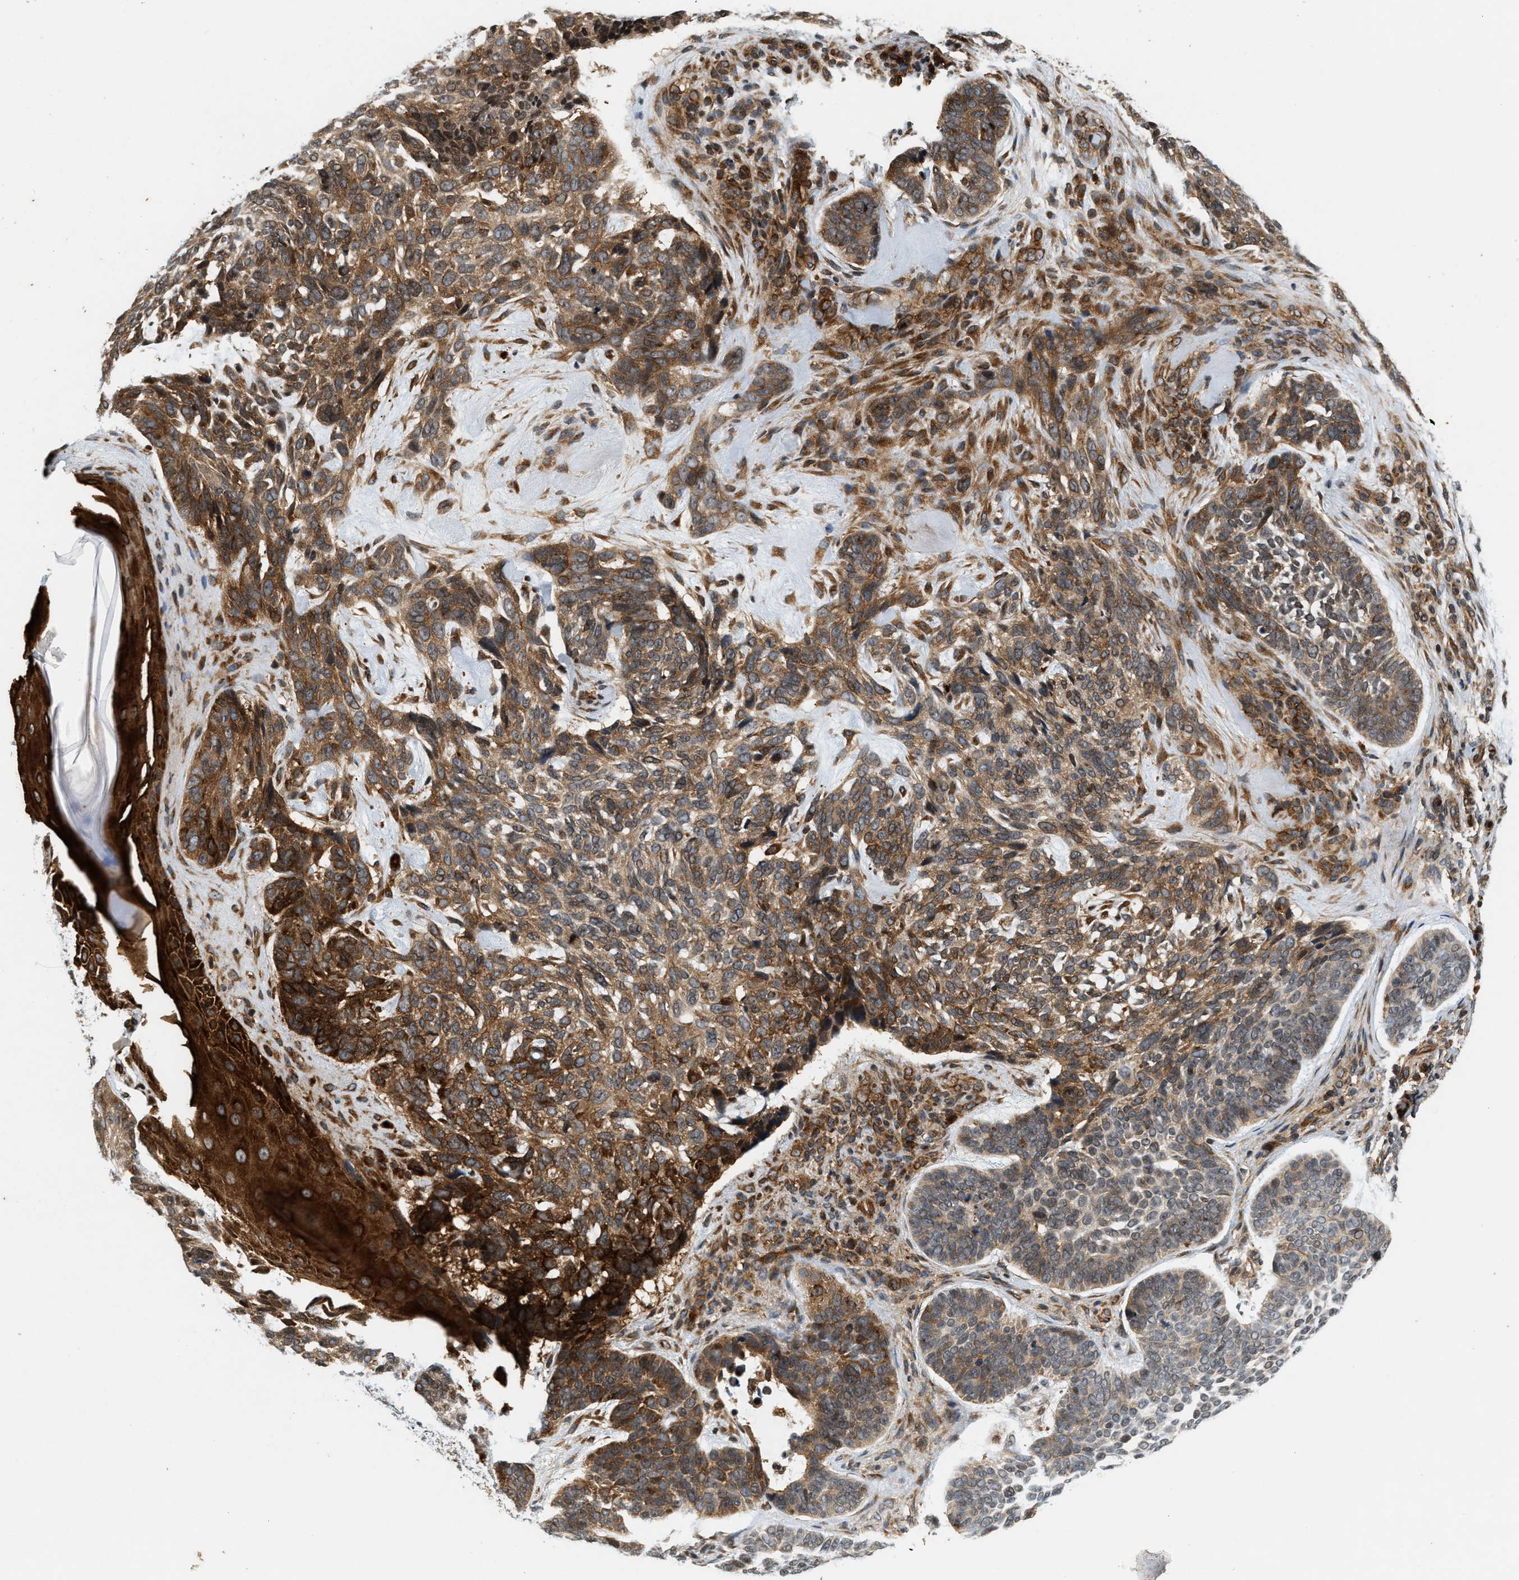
{"staining": {"intensity": "moderate", "quantity": ">75%", "location": "cytoplasmic/membranous"}, "tissue": "skin cancer", "cell_type": "Tumor cells", "image_type": "cancer", "snomed": [{"axis": "morphology", "description": "Basal cell carcinoma"}, {"axis": "topography", "description": "Skin"}, {"axis": "topography", "description": "Skin of head"}], "caption": "Protein staining shows moderate cytoplasmic/membranous positivity in approximately >75% of tumor cells in skin basal cell carcinoma.", "gene": "SAMD9", "patient": {"sex": "female", "age": 85}}